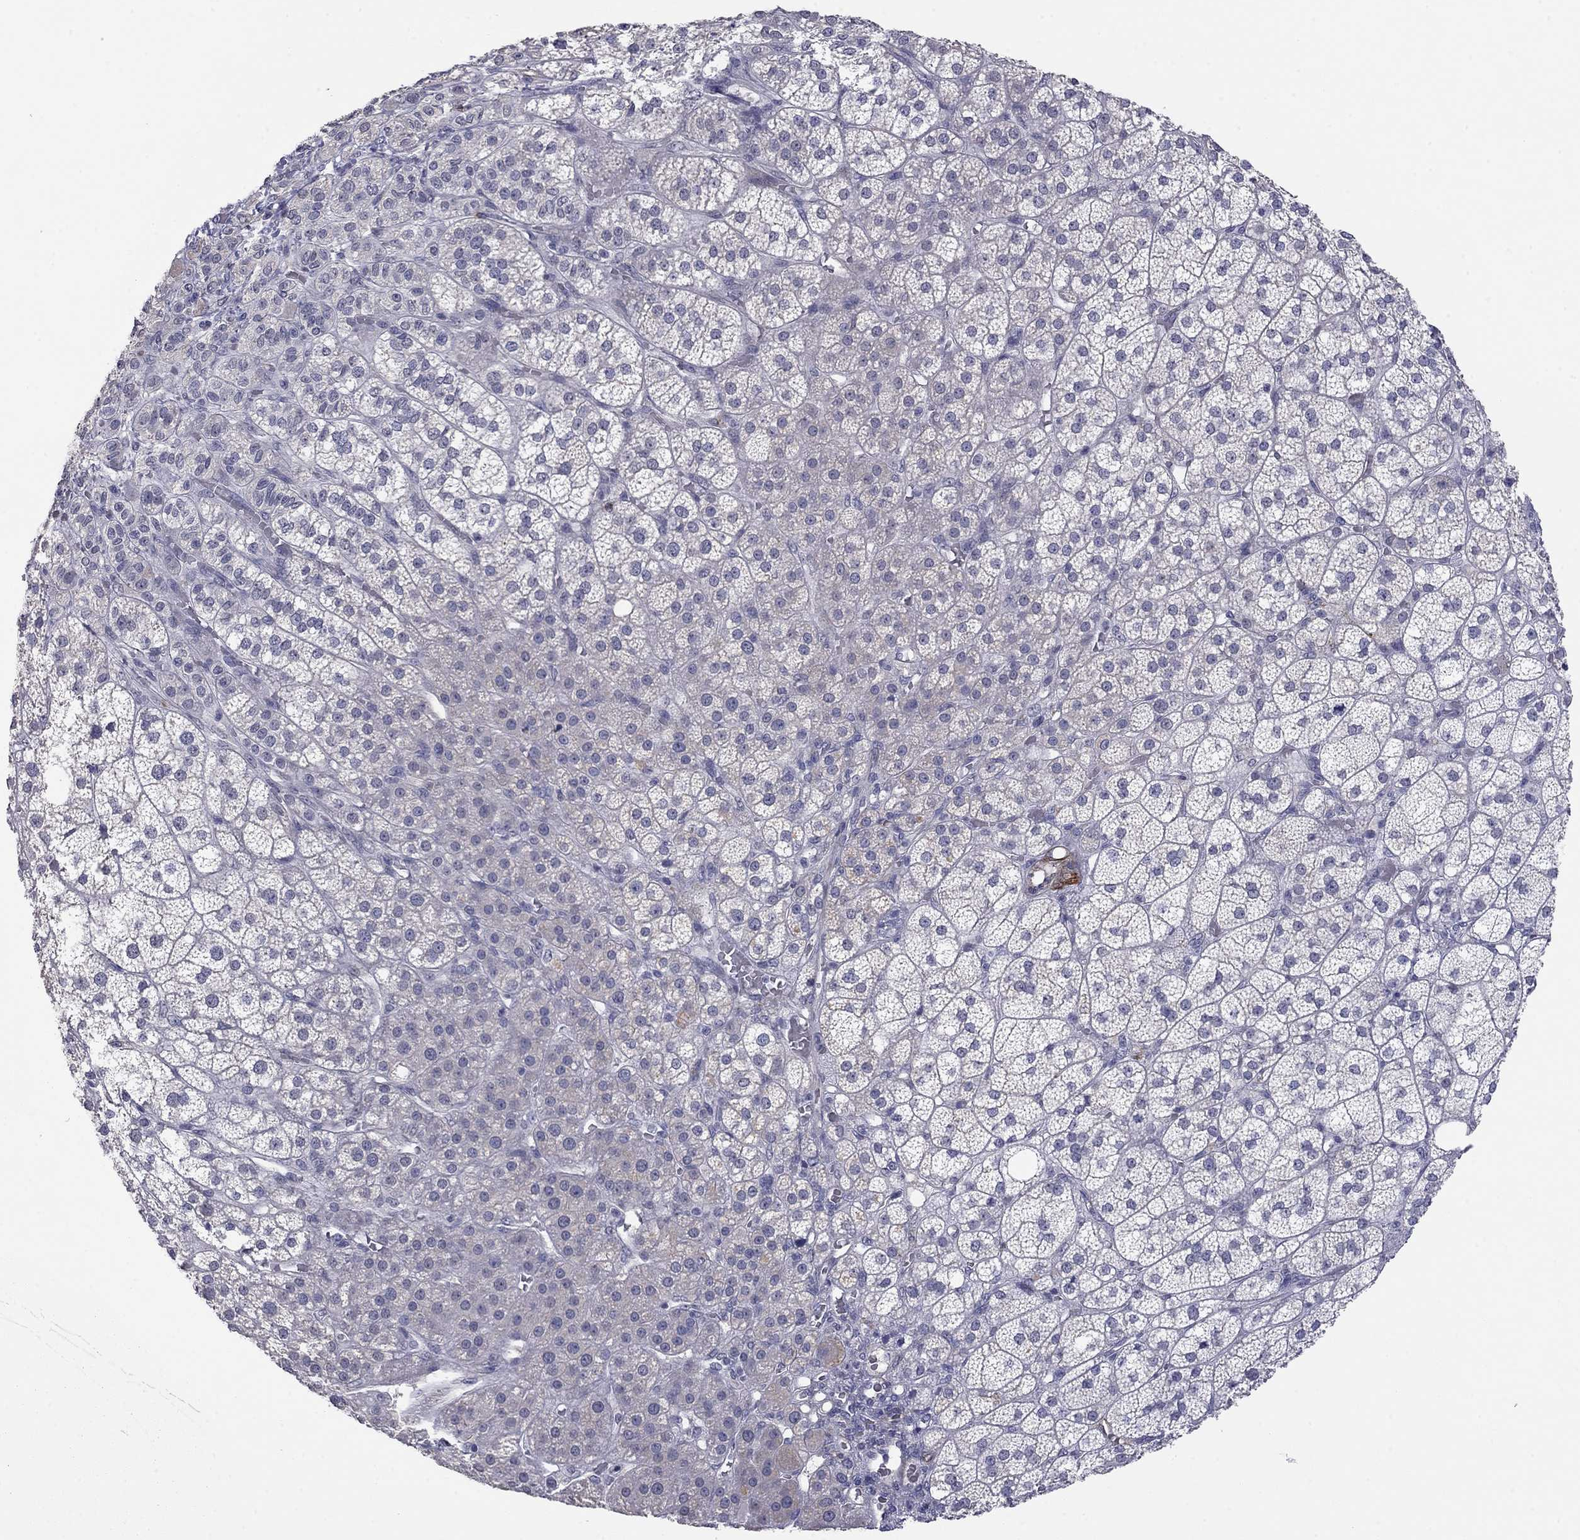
{"staining": {"intensity": "weak", "quantity": "25%-75%", "location": "cytoplasmic/membranous"}, "tissue": "adrenal gland", "cell_type": "Glandular cells", "image_type": "normal", "snomed": [{"axis": "morphology", "description": "Normal tissue, NOS"}, {"axis": "topography", "description": "Adrenal gland"}], "caption": "This is a photomicrograph of immunohistochemistry staining of unremarkable adrenal gland, which shows weak expression in the cytoplasmic/membranous of glandular cells.", "gene": "IP6K3", "patient": {"sex": "female", "age": 60}}